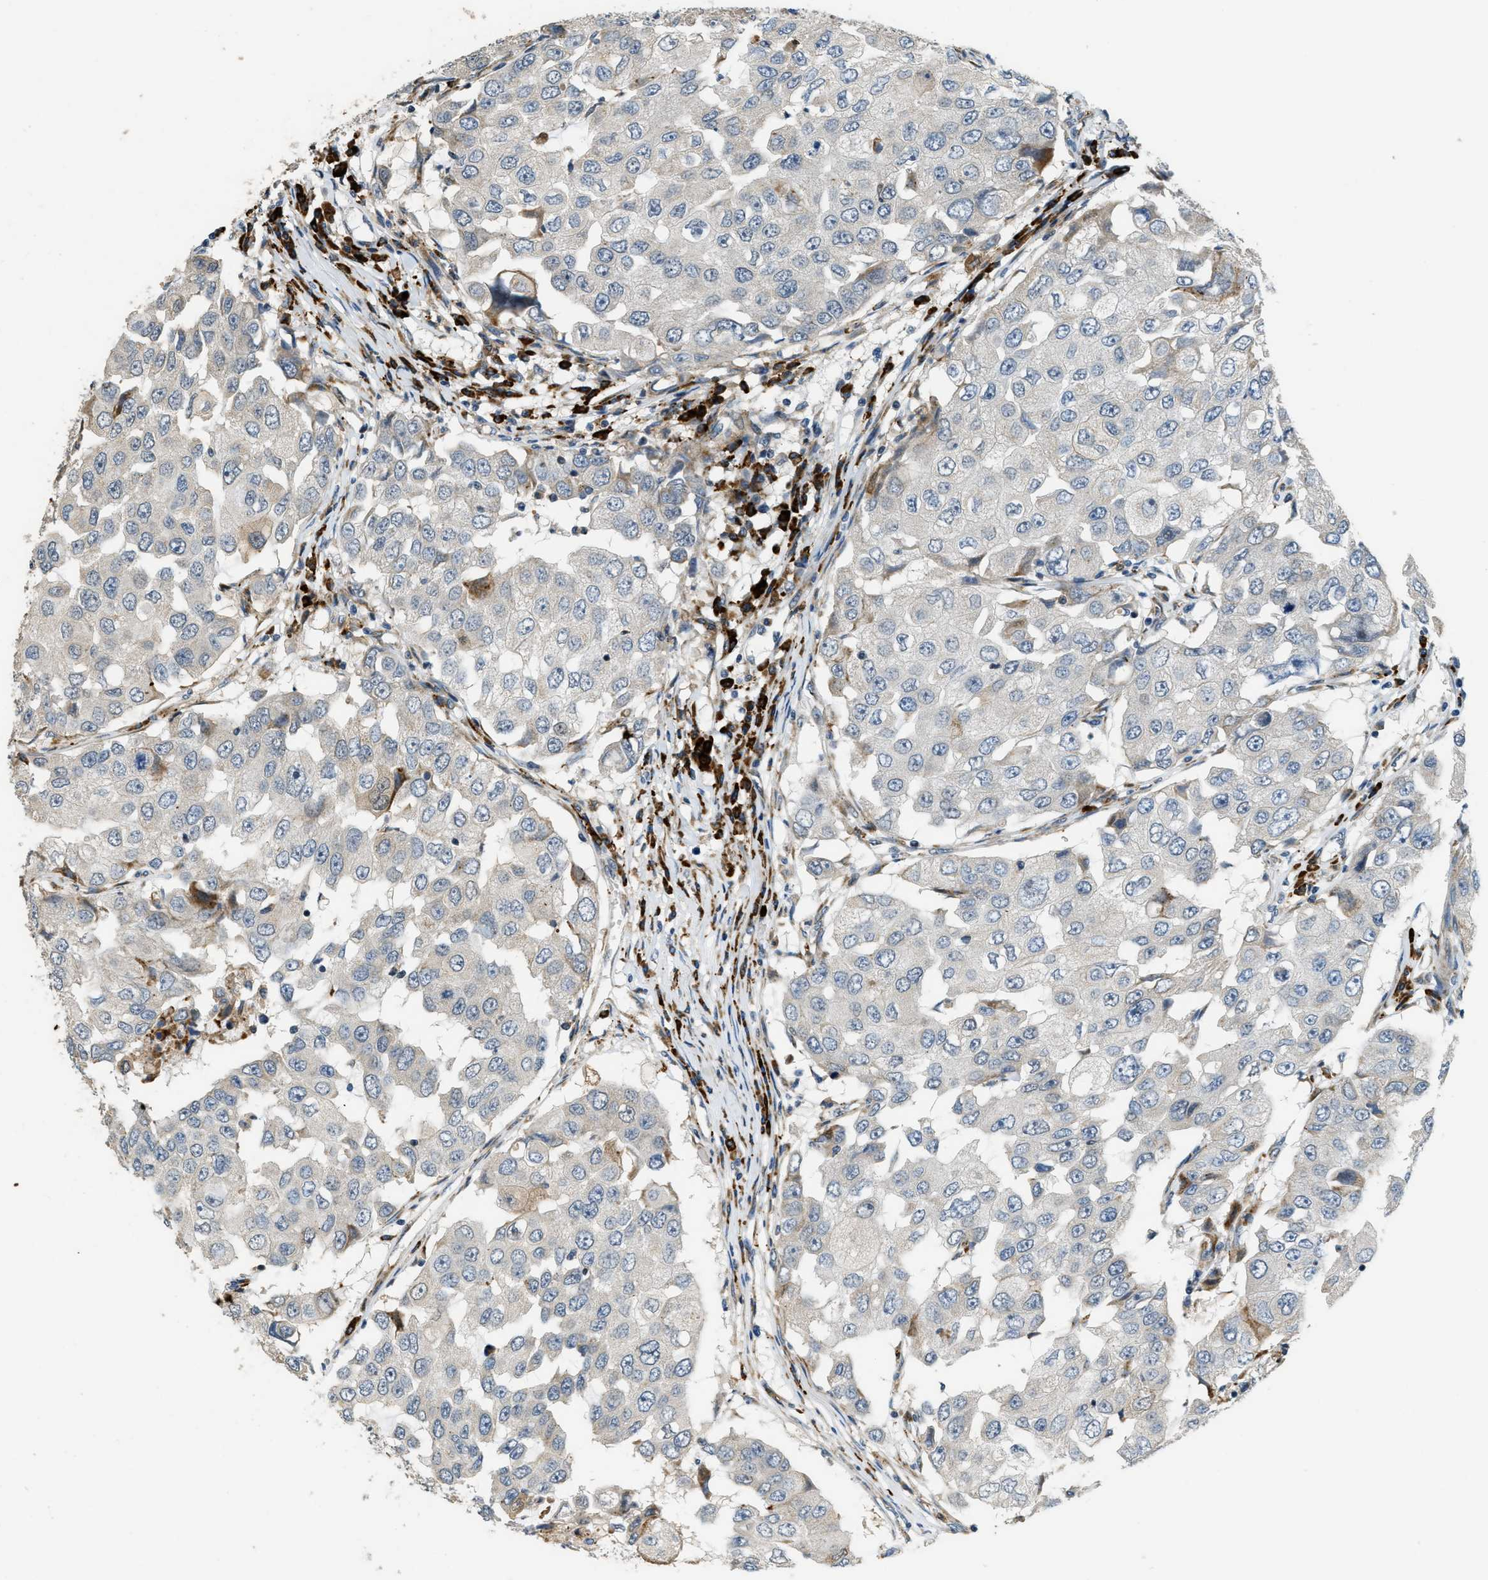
{"staining": {"intensity": "negative", "quantity": "none", "location": "none"}, "tissue": "breast cancer", "cell_type": "Tumor cells", "image_type": "cancer", "snomed": [{"axis": "morphology", "description": "Duct carcinoma"}, {"axis": "topography", "description": "Breast"}], "caption": "This micrograph is of breast cancer stained with immunohistochemistry to label a protein in brown with the nuclei are counter-stained blue. There is no staining in tumor cells.", "gene": "HERC2", "patient": {"sex": "female", "age": 27}}